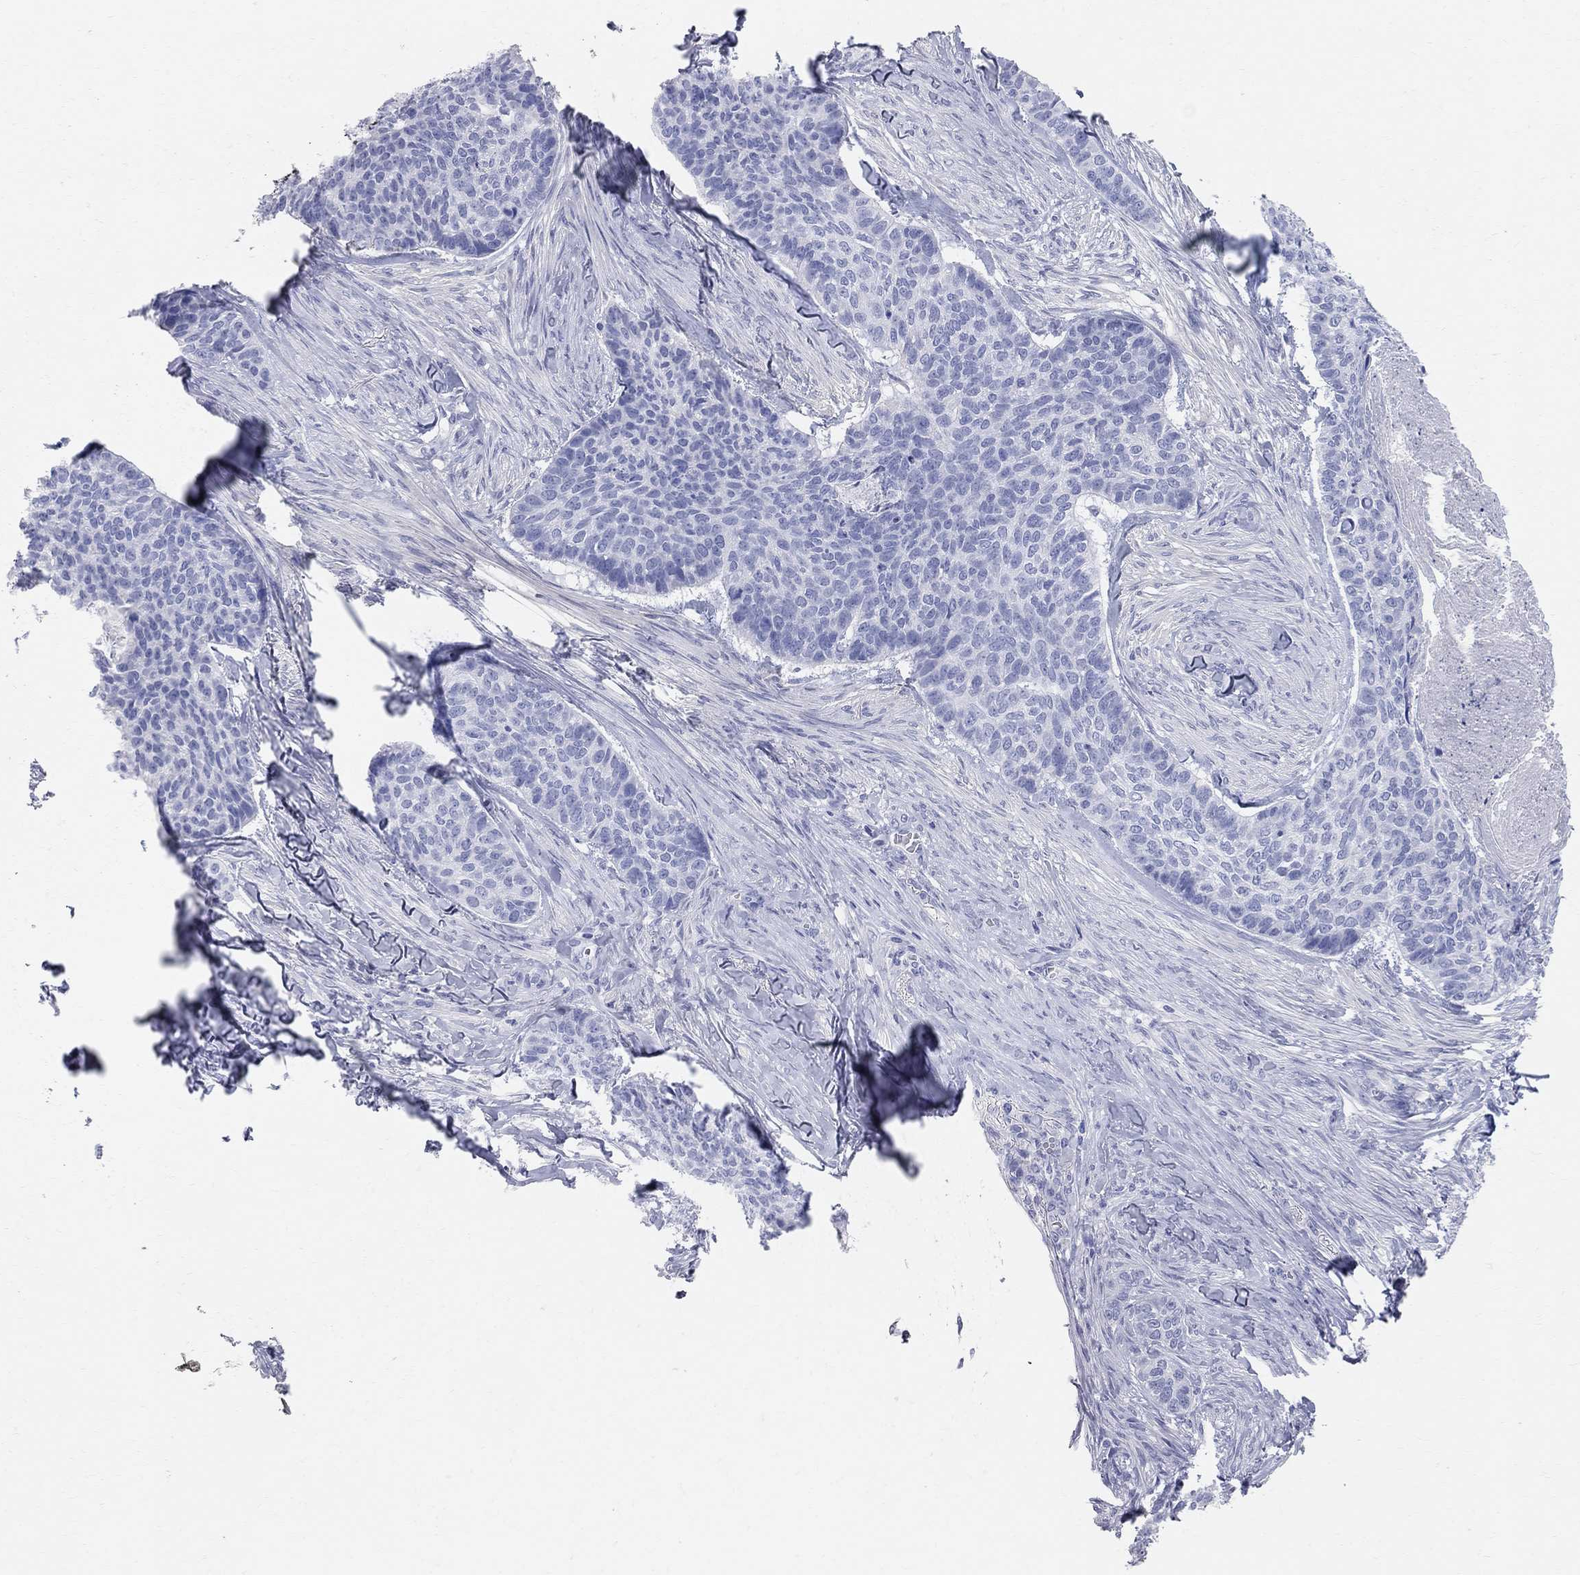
{"staining": {"intensity": "negative", "quantity": "none", "location": "none"}, "tissue": "skin cancer", "cell_type": "Tumor cells", "image_type": "cancer", "snomed": [{"axis": "morphology", "description": "Basal cell carcinoma"}, {"axis": "topography", "description": "Skin"}], "caption": "The photomicrograph exhibits no significant staining in tumor cells of skin cancer. The staining is performed using DAB (3,3'-diaminobenzidine) brown chromogen with nuclei counter-stained in using hematoxylin.", "gene": "AOX1", "patient": {"sex": "female", "age": 69}}